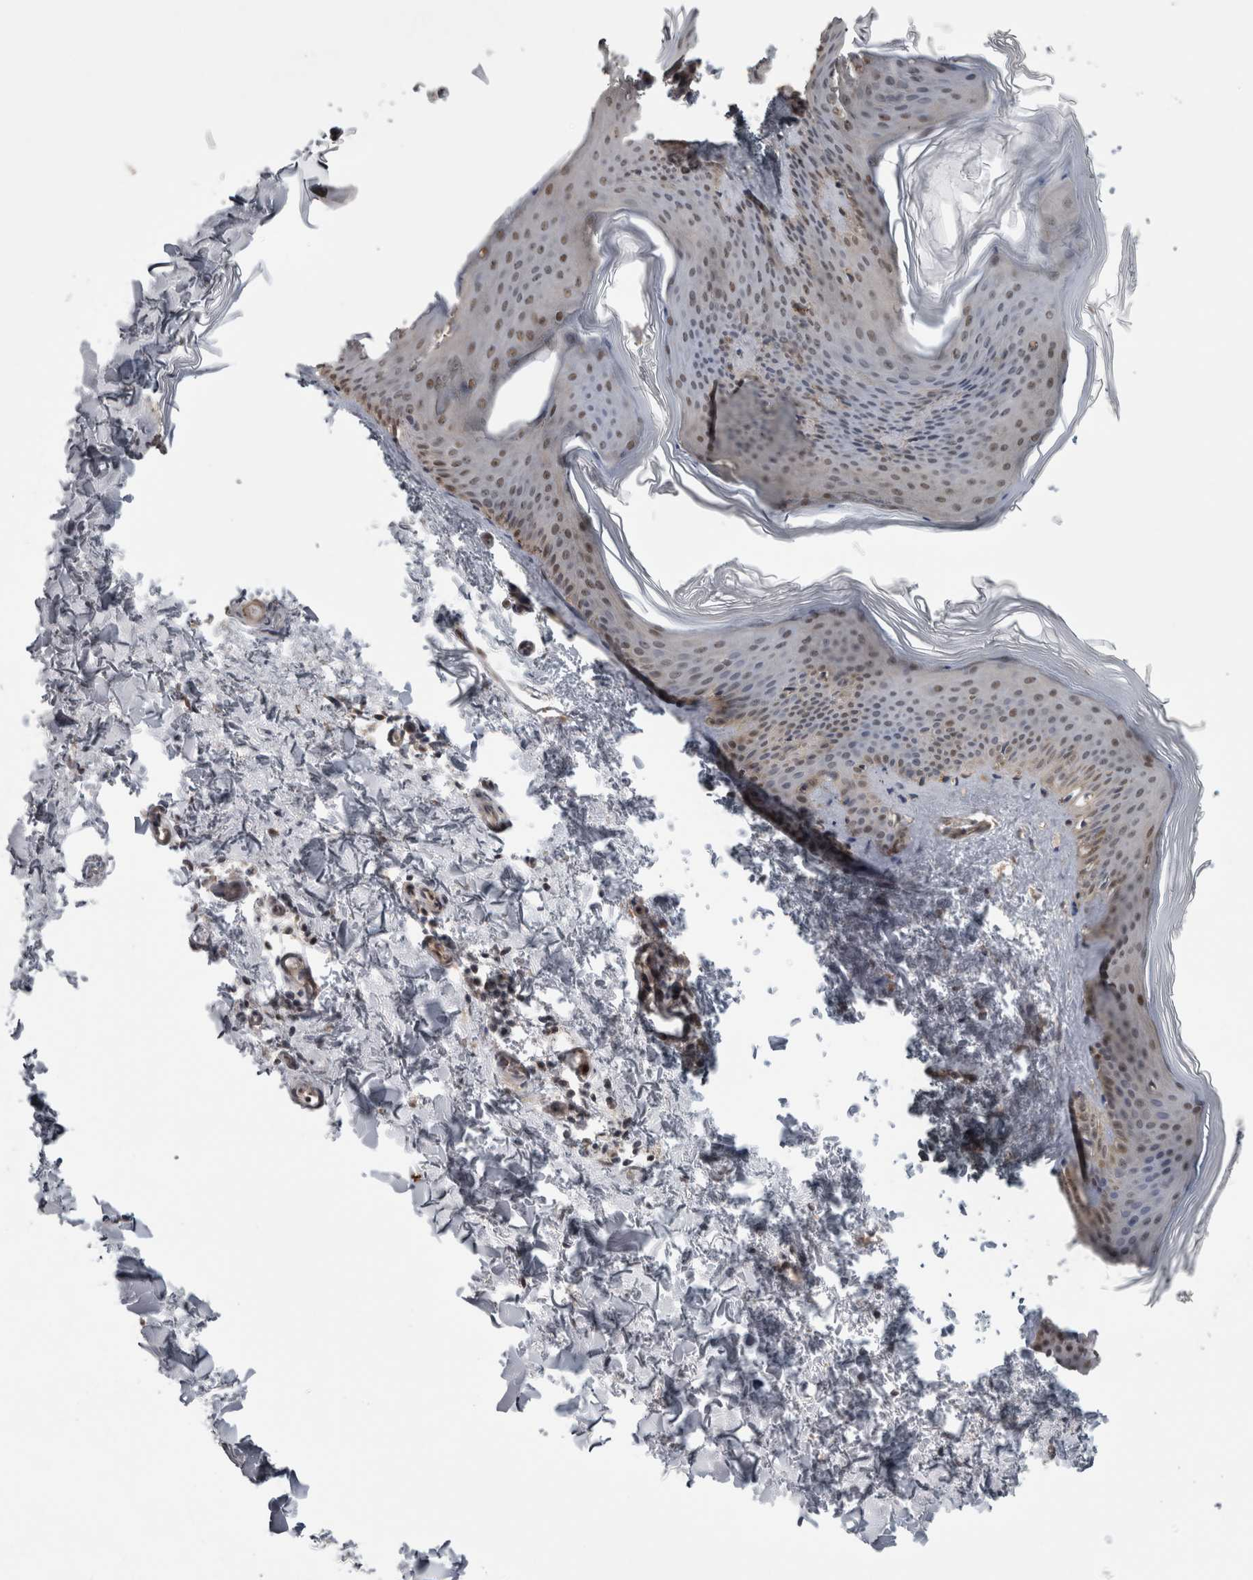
{"staining": {"intensity": "negative", "quantity": "none", "location": "none"}, "tissue": "skin", "cell_type": "Fibroblasts", "image_type": "normal", "snomed": [{"axis": "morphology", "description": "Normal tissue, NOS"}, {"axis": "topography", "description": "Skin"}], "caption": "An immunohistochemistry (IHC) photomicrograph of unremarkable skin is shown. There is no staining in fibroblasts of skin. (DAB IHC visualized using brightfield microscopy, high magnification).", "gene": "NAPRT", "patient": {"sex": "female", "age": 27}}